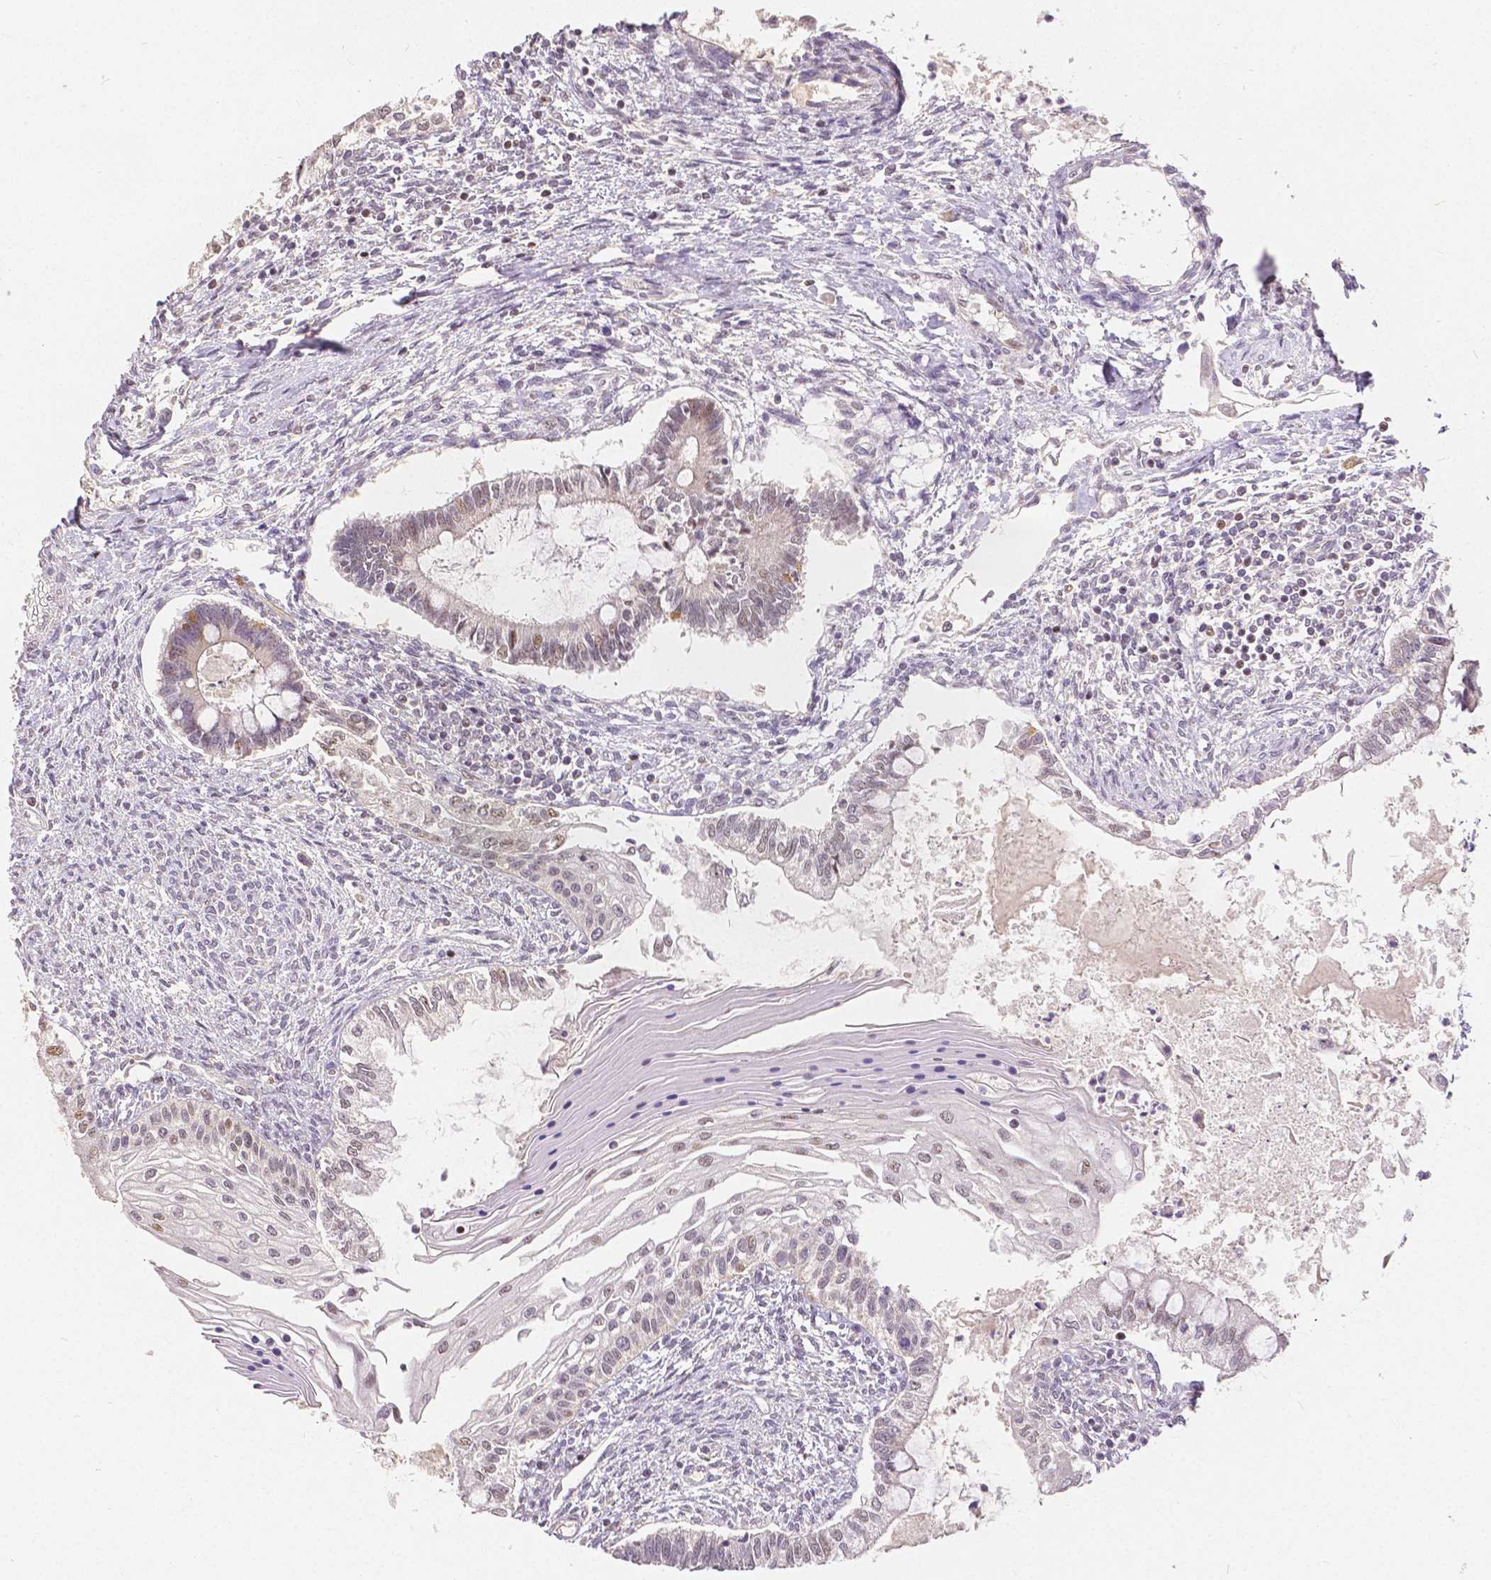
{"staining": {"intensity": "moderate", "quantity": "<25%", "location": "nuclear"}, "tissue": "testis cancer", "cell_type": "Tumor cells", "image_type": "cancer", "snomed": [{"axis": "morphology", "description": "Carcinoma, Embryonal, NOS"}, {"axis": "topography", "description": "Testis"}], "caption": "Approximately <25% of tumor cells in human testis cancer (embryonal carcinoma) display moderate nuclear protein expression as visualized by brown immunohistochemical staining.", "gene": "RHOT1", "patient": {"sex": "male", "age": 37}}